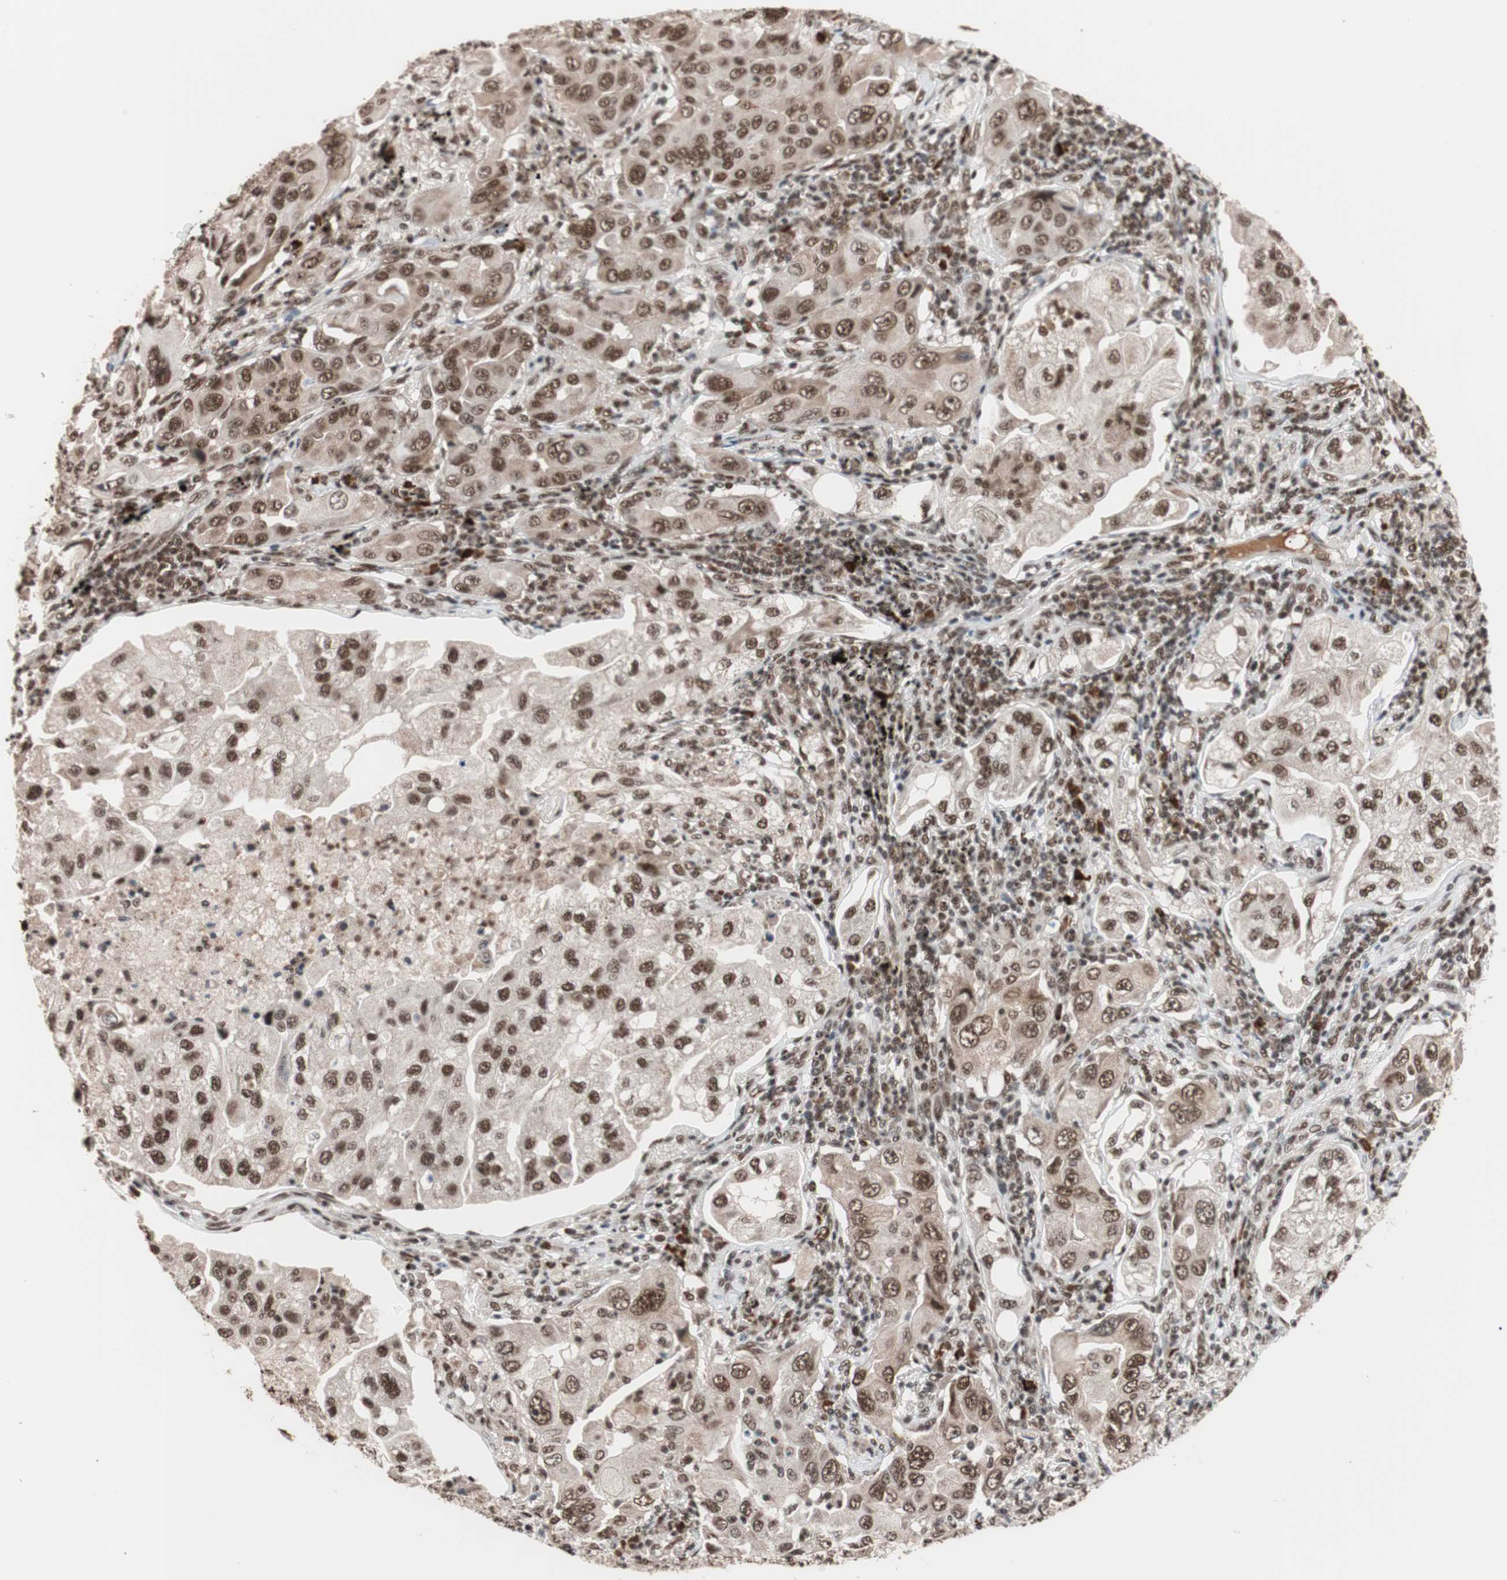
{"staining": {"intensity": "moderate", "quantity": ">75%", "location": "nuclear"}, "tissue": "lung cancer", "cell_type": "Tumor cells", "image_type": "cancer", "snomed": [{"axis": "morphology", "description": "Adenocarcinoma, NOS"}, {"axis": "topography", "description": "Lung"}], "caption": "Protein expression analysis of lung cancer shows moderate nuclear staining in approximately >75% of tumor cells. The staining was performed using DAB to visualize the protein expression in brown, while the nuclei were stained in blue with hematoxylin (Magnification: 20x).", "gene": "CHAMP1", "patient": {"sex": "female", "age": 65}}